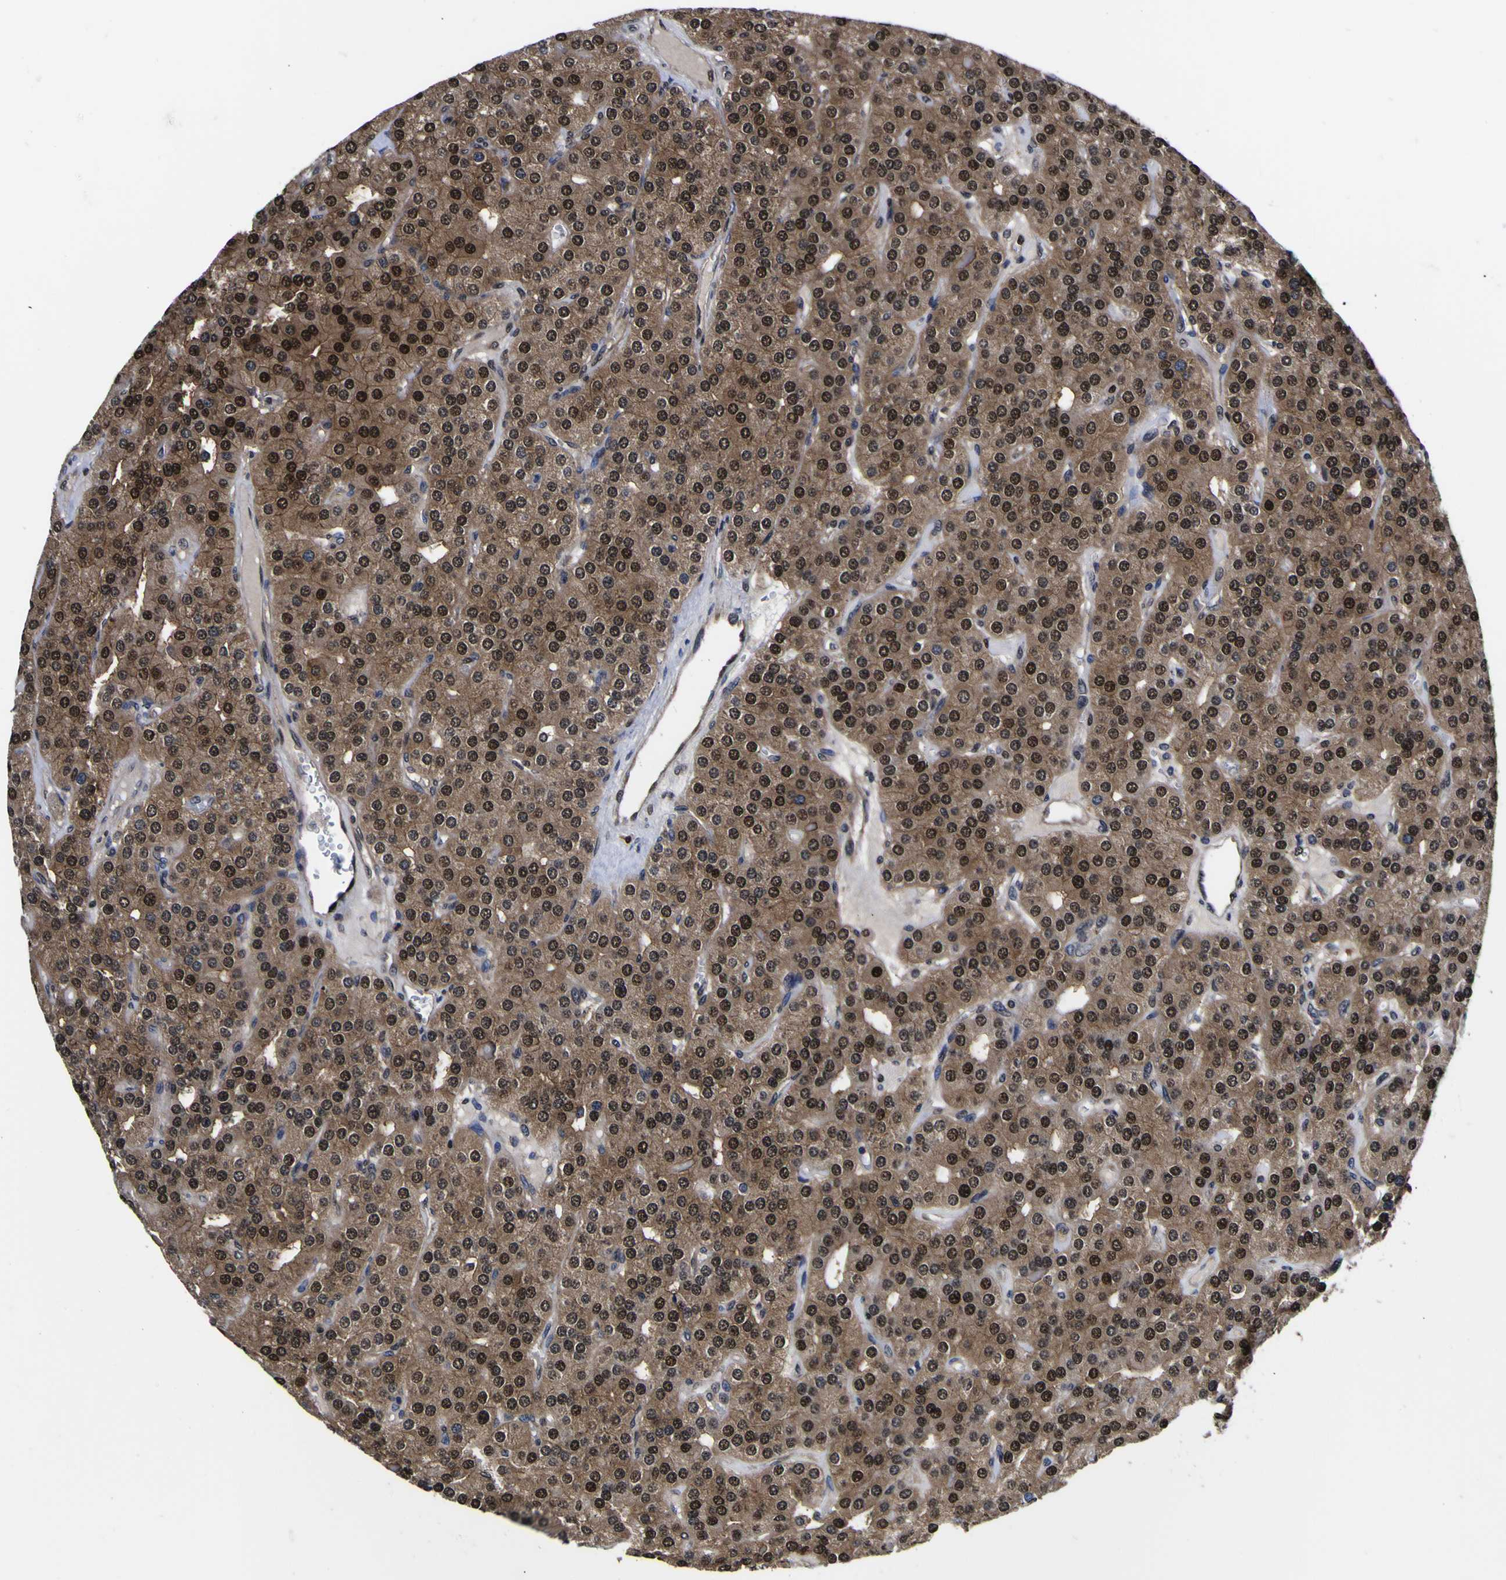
{"staining": {"intensity": "strong", "quantity": "25%-75%", "location": "cytoplasmic/membranous,nuclear"}, "tissue": "parathyroid gland", "cell_type": "Glandular cells", "image_type": "normal", "snomed": [{"axis": "morphology", "description": "Normal tissue, NOS"}, {"axis": "morphology", "description": "Adenoma, NOS"}, {"axis": "topography", "description": "Parathyroid gland"}], "caption": "Unremarkable parathyroid gland was stained to show a protein in brown. There is high levels of strong cytoplasmic/membranous,nuclear expression in about 25%-75% of glandular cells.", "gene": "FAM110B", "patient": {"sex": "female", "age": 86}}